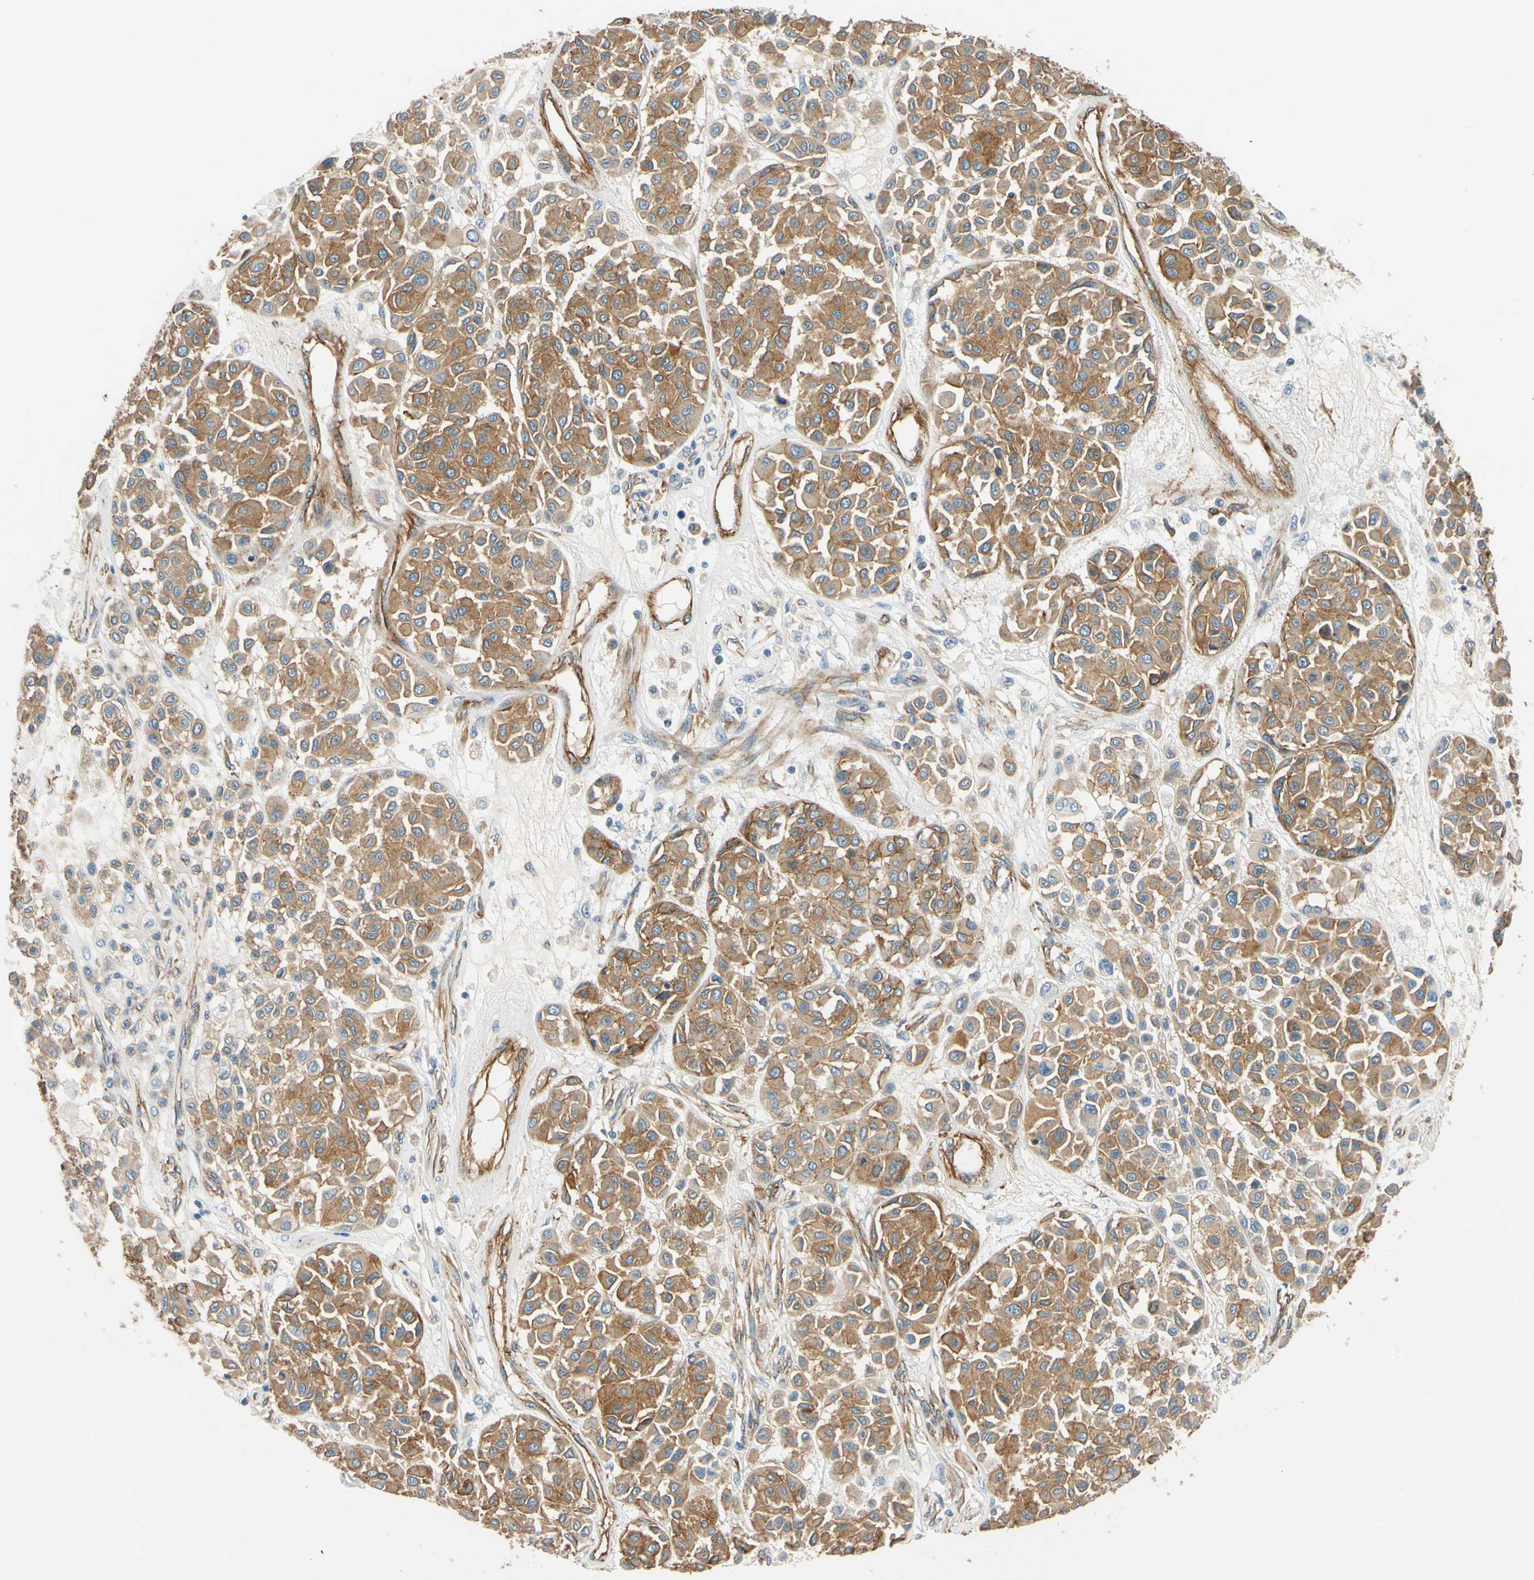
{"staining": {"intensity": "moderate", "quantity": ">75%", "location": "cytoplasmic/membranous"}, "tissue": "melanoma", "cell_type": "Tumor cells", "image_type": "cancer", "snomed": [{"axis": "morphology", "description": "Malignant melanoma, Metastatic site"}, {"axis": "topography", "description": "Soft tissue"}], "caption": "Malignant melanoma (metastatic site) was stained to show a protein in brown. There is medium levels of moderate cytoplasmic/membranous expression in about >75% of tumor cells.", "gene": "SPTAN1", "patient": {"sex": "male", "age": 41}}